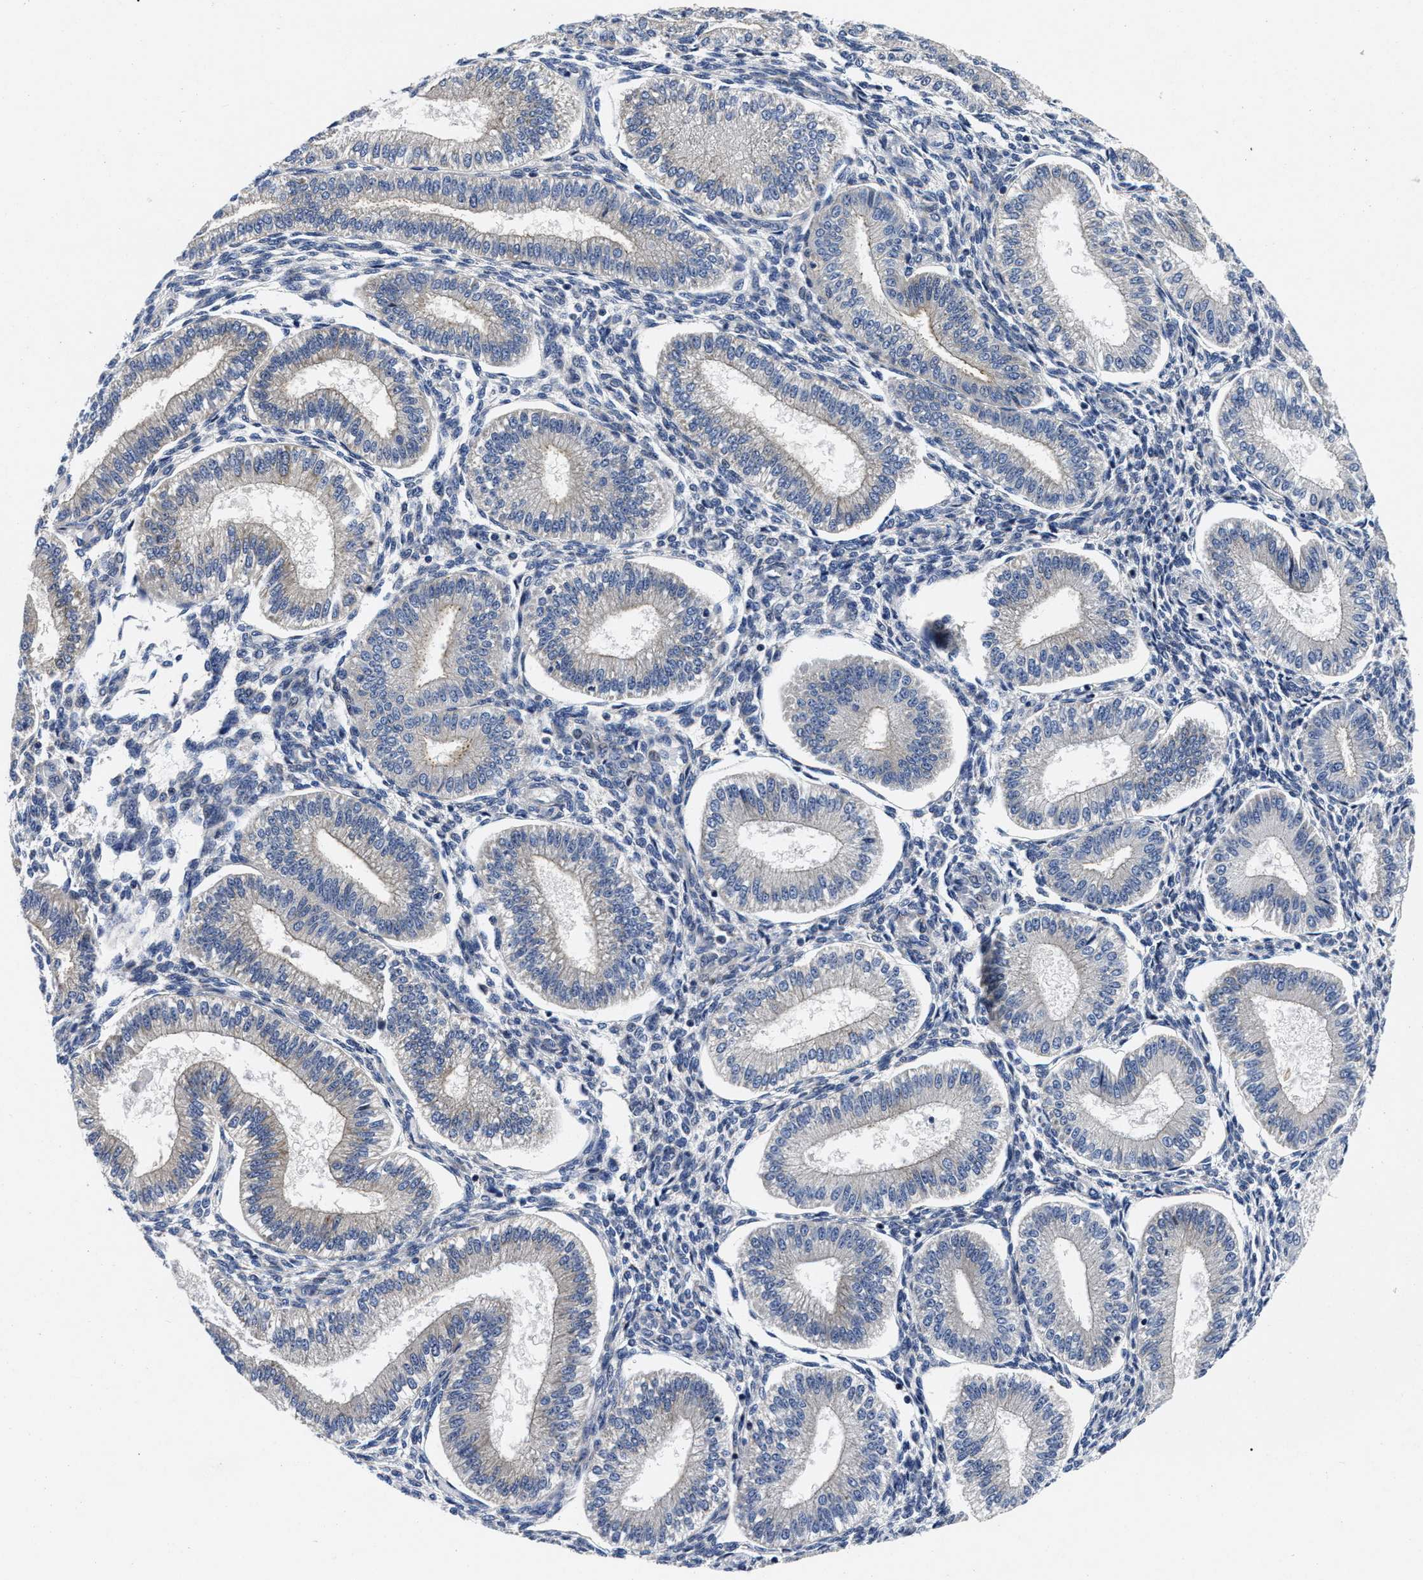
{"staining": {"intensity": "negative", "quantity": "none", "location": "none"}, "tissue": "endometrium", "cell_type": "Cells in endometrial stroma", "image_type": "normal", "snomed": [{"axis": "morphology", "description": "Normal tissue, NOS"}, {"axis": "topography", "description": "Endometrium"}], "caption": "The histopathology image reveals no significant expression in cells in endometrial stroma of endometrium.", "gene": "LAD1", "patient": {"sex": "female", "age": 39}}